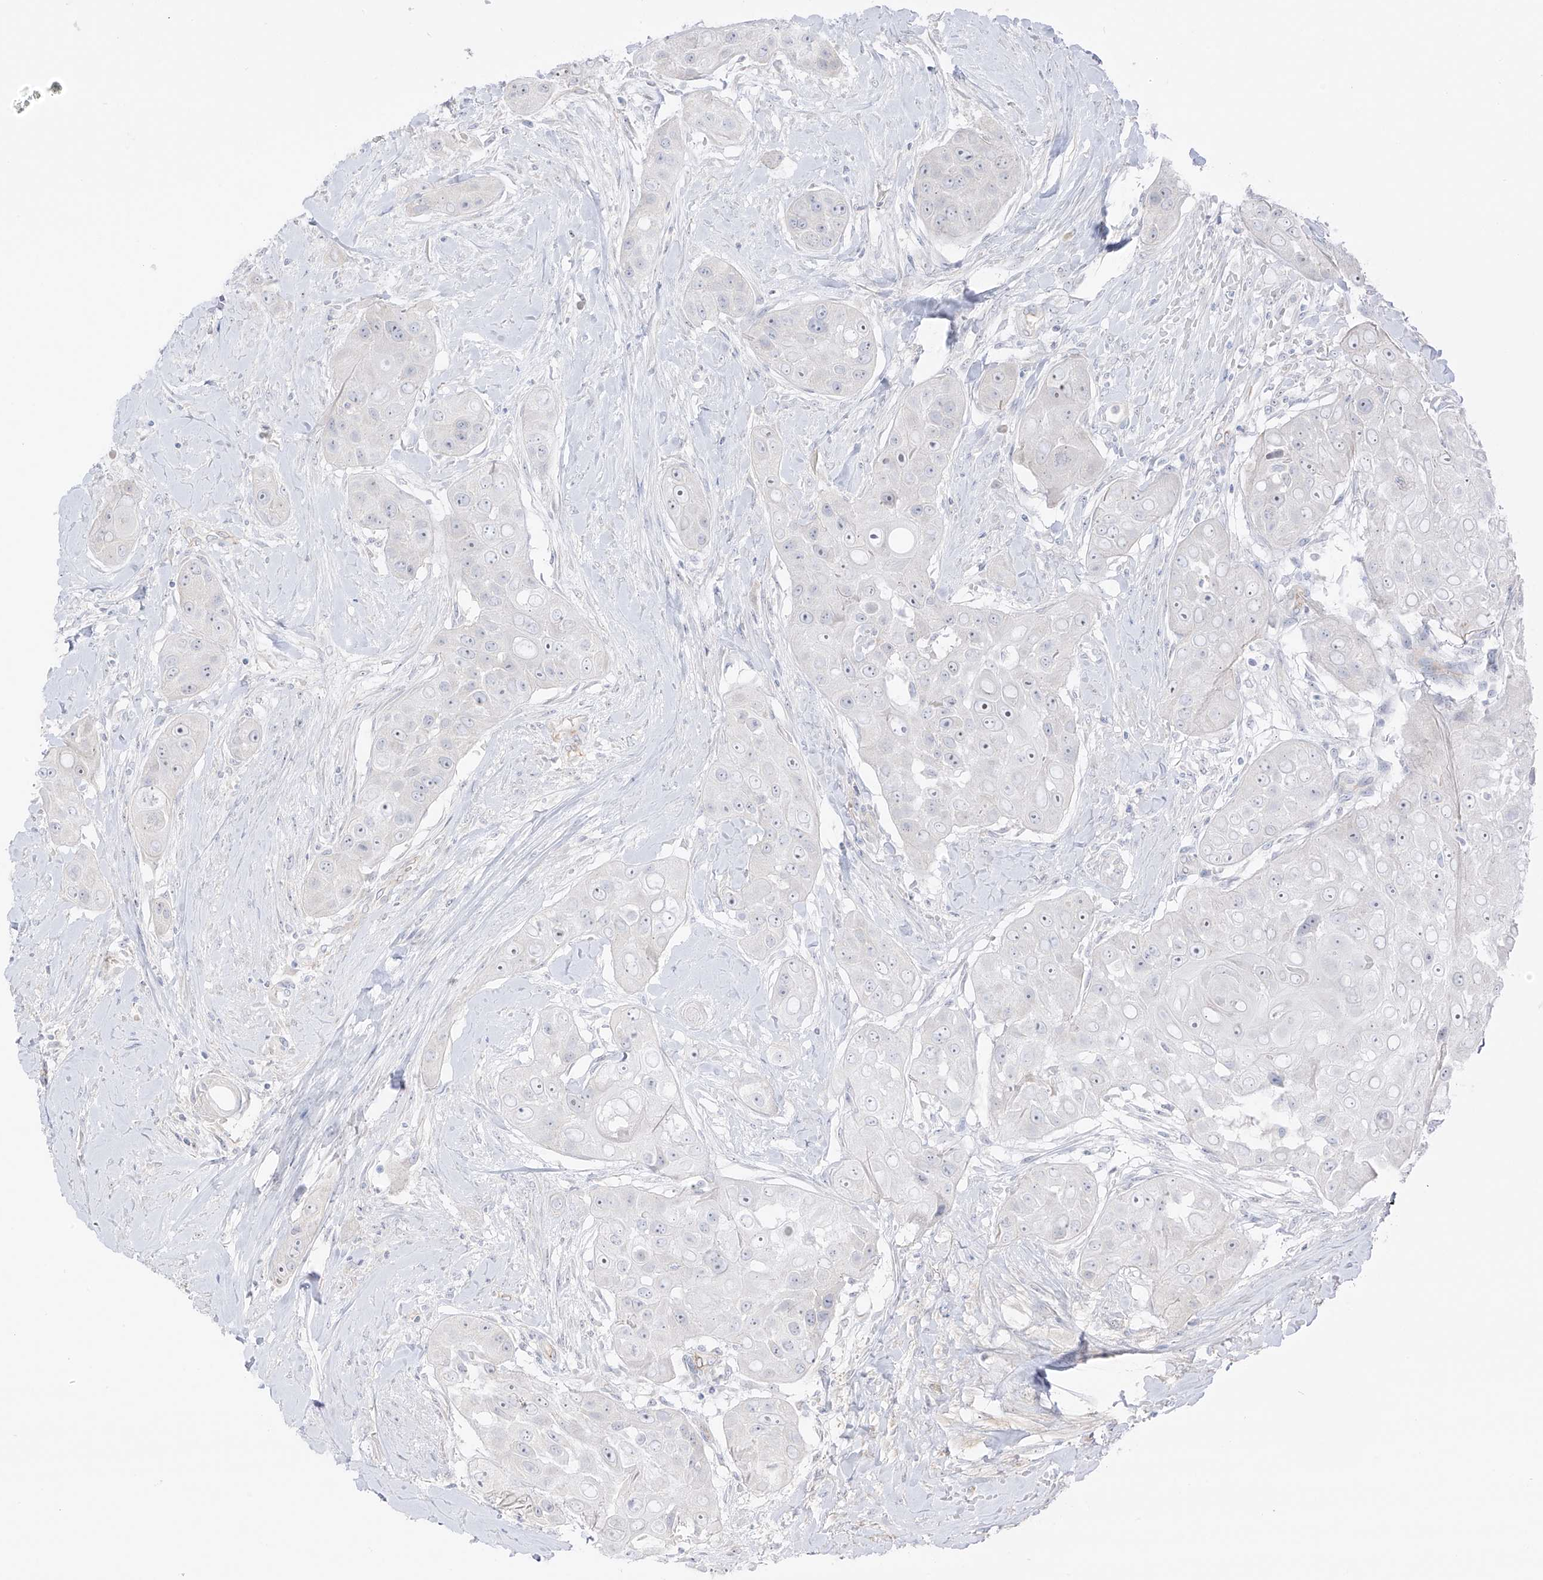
{"staining": {"intensity": "negative", "quantity": "none", "location": "none"}, "tissue": "head and neck cancer", "cell_type": "Tumor cells", "image_type": "cancer", "snomed": [{"axis": "morphology", "description": "Normal tissue, NOS"}, {"axis": "morphology", "description": "Squamous cell carcinoma, NOS"}, {"axis": "topography", "description": "Skeletal muscle"}, {"axis": "topography", "description": "Head-Neck"}], "caption": "Human head and neck cancer (squamous cell carcinoma) stained for a protein using IHC displays no expression in tumor cells.", "gene": "C11orf87", "patient": {"sex": "male", "age": 51}}